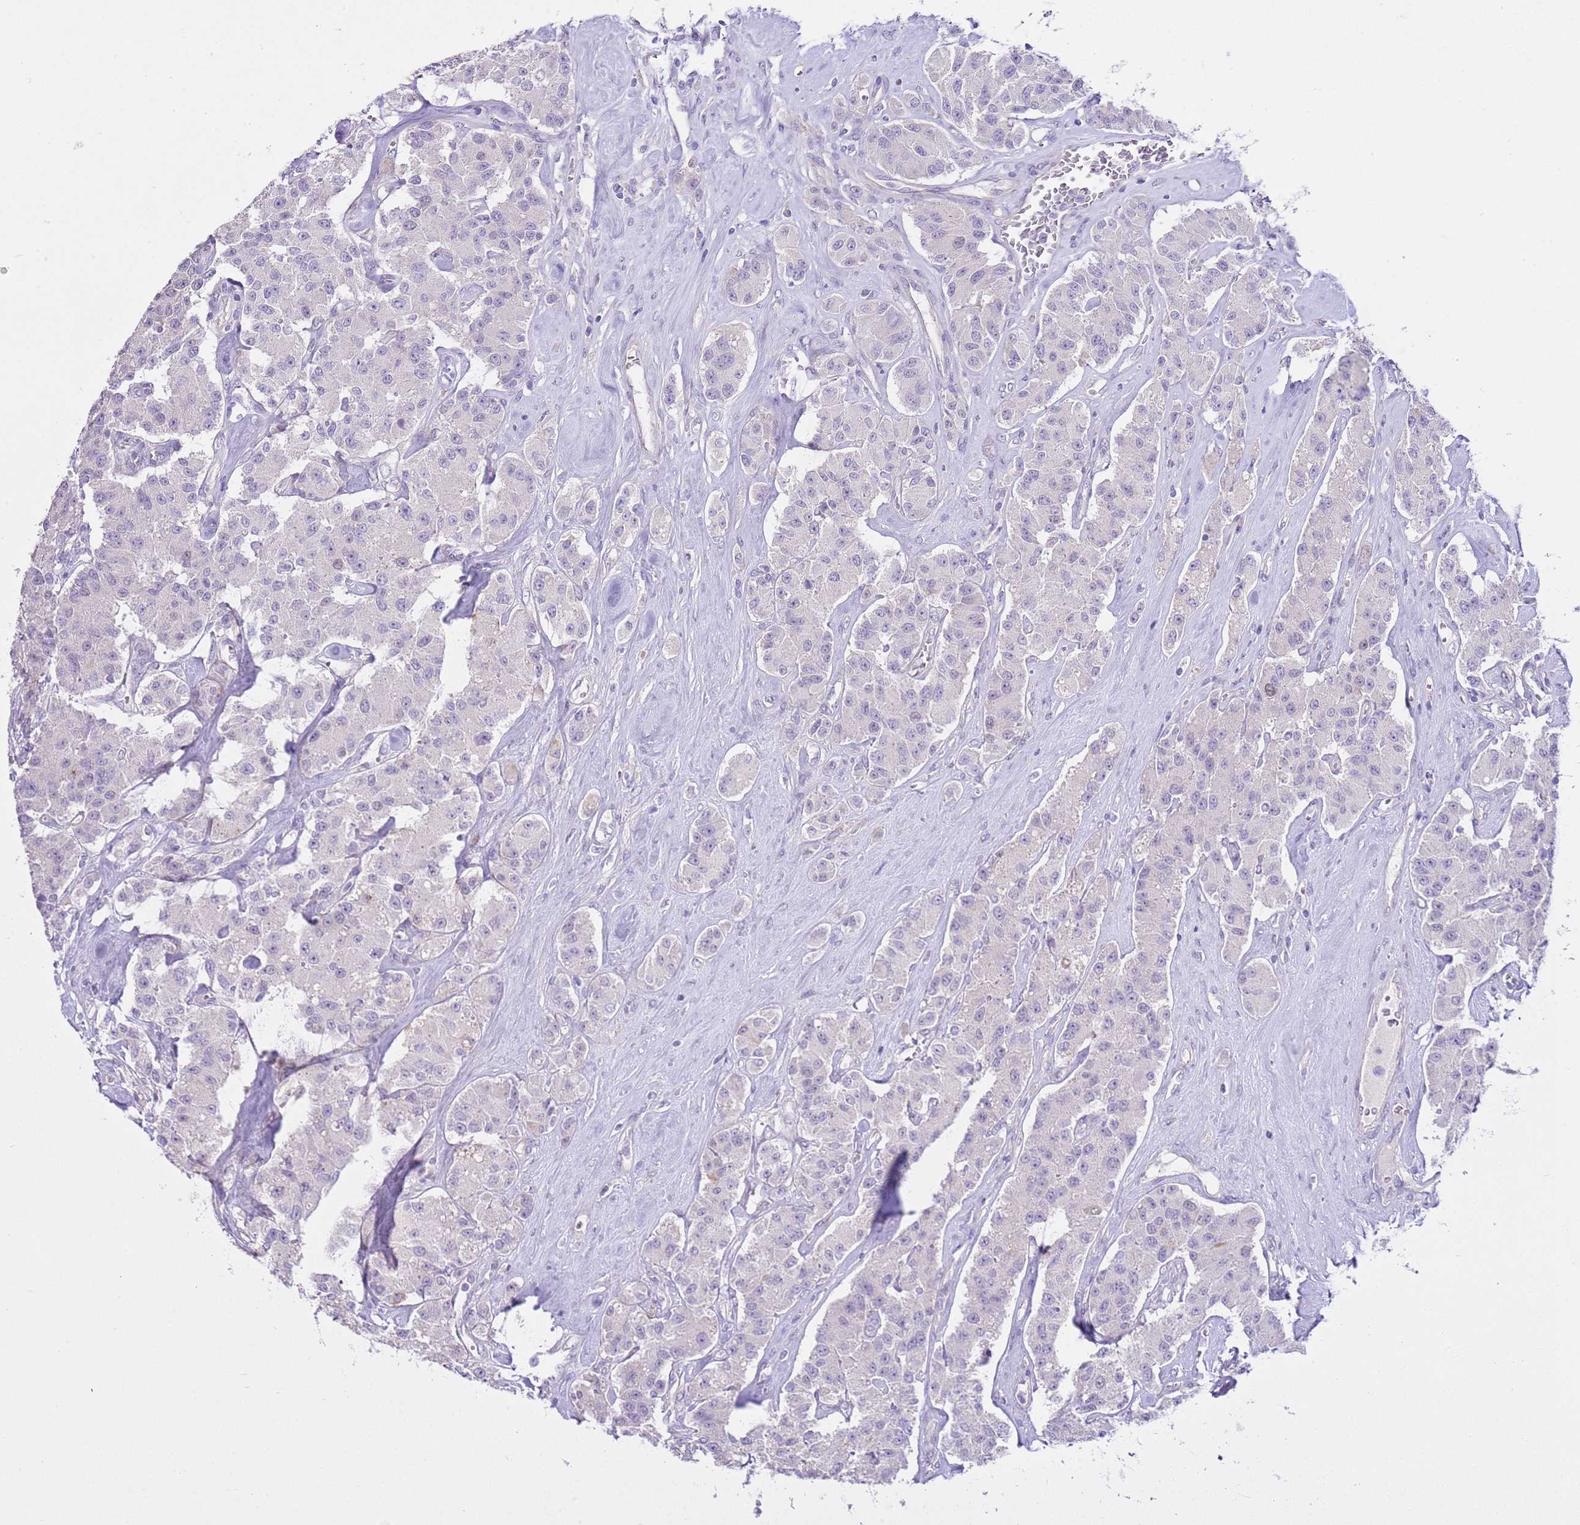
{"staining": {"intensity": "negative", "quantity": "none", "location": "none"}, "tissue": "carcinoid", "cell_type": "Tumor cells", "image_type": "cancer", "snomed": [{"axis": "morphology", "description": "Carcinoid, malignant, NOS"}, {"axis": "topography", "description": "Pancreas"}], "caption": "Carcinoid was stained to show a protein in brown. There is no significant positivity in tumor cells. (Brightfield microscopy of DAB (3,3'-diaminobenzidine) IHC at high magnification).", "gene": "FBRSL1", "patient": {"sex": "male", "age": 41}}